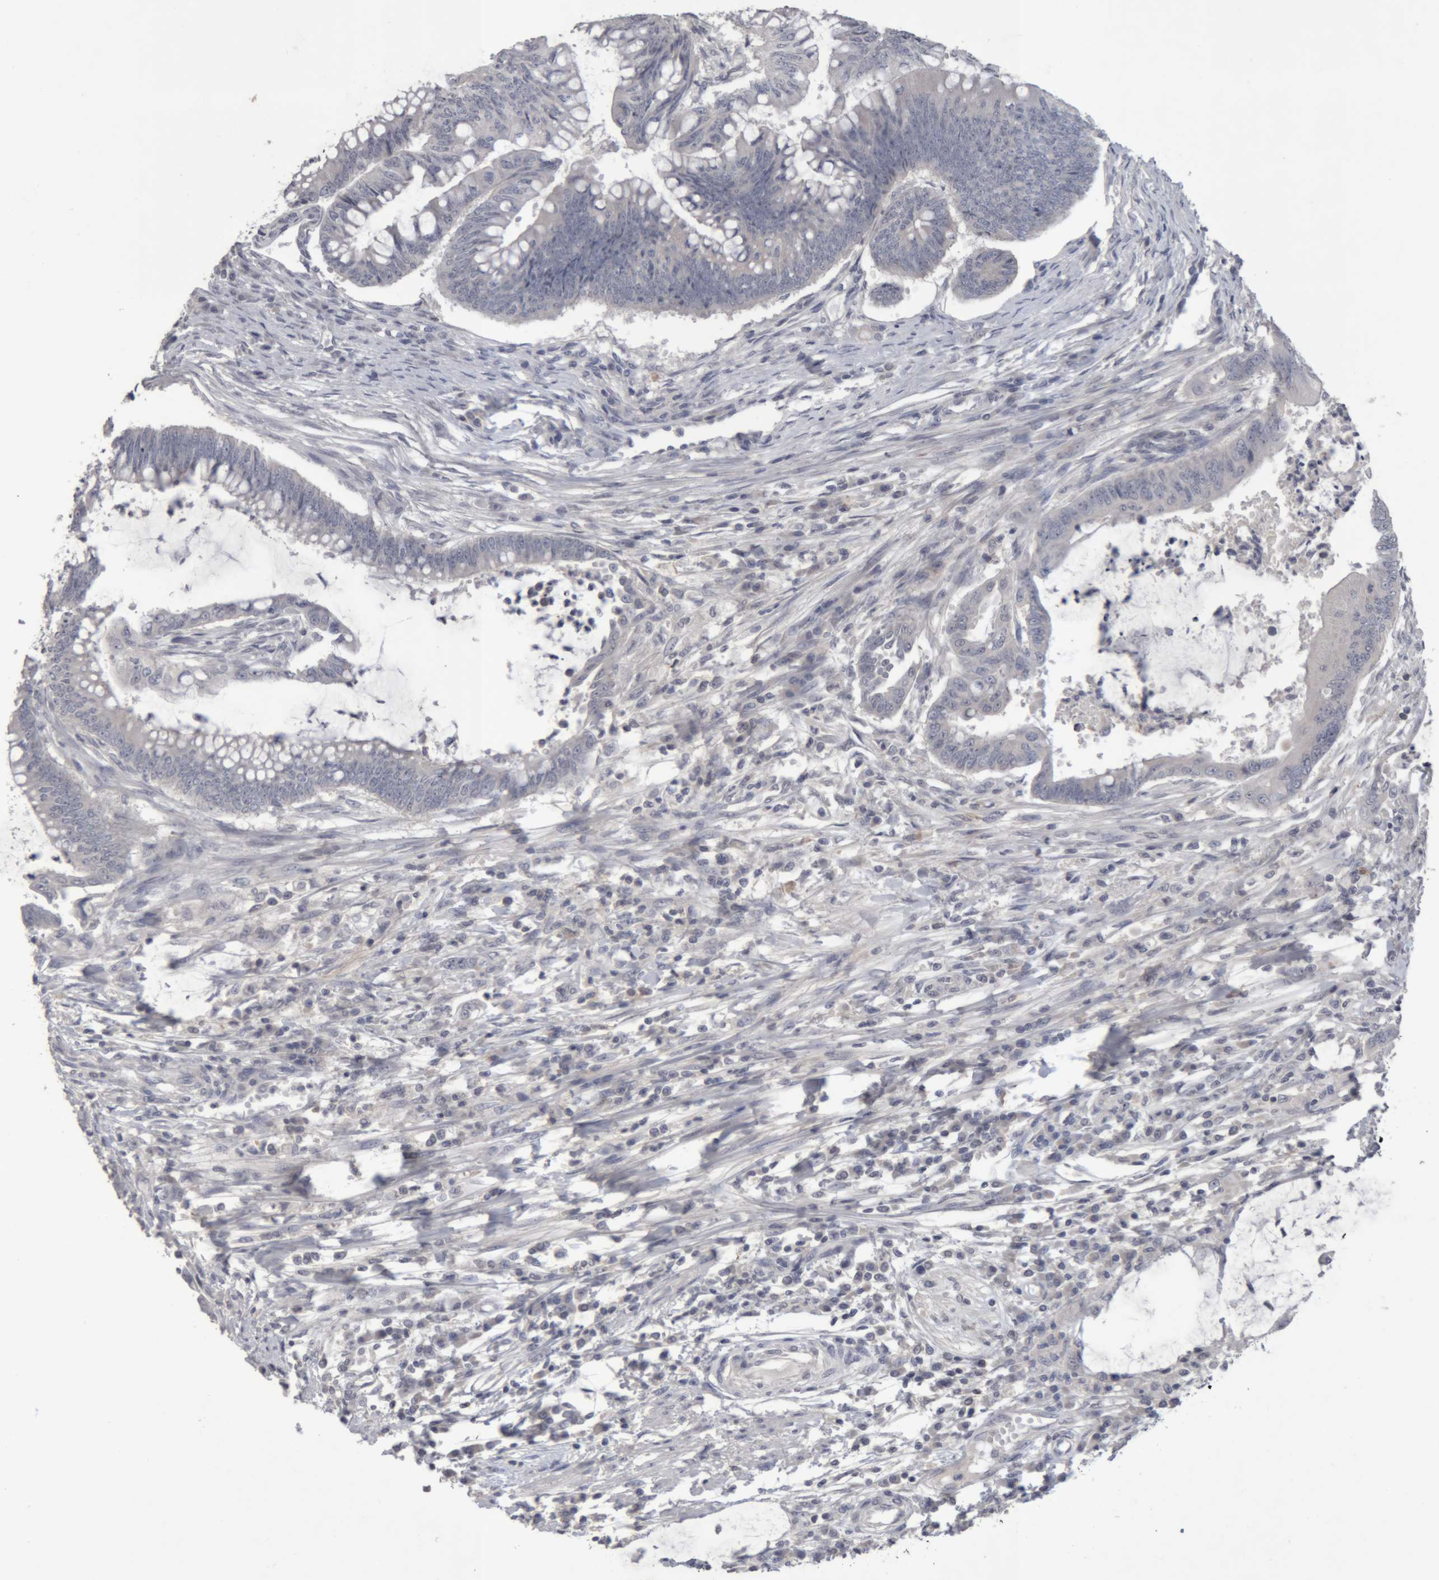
{"staining": {"intensity": "negative", "quantity": "none", "location": "none"}, "tissue": "colorectal cancer", "cell_type": "Tumor cells", "image_type": "cancer", "snomed": [{"axis": "morphology", "description": "Adenoma, NOS"}, {"axis": "morphology", "description": "Adenocarcinoma, NOS"}, {"axis": "topography", "description": "Colon"}], "caption": "Immunohistochemistry image of neoplastic tissue: human colorectal cancer stained with DAB (3,3'-diaminobenzidine) demonstrates no significant protein positivity in tumor cells.", "gene": "NFATC2", "patient": {"sex": "male", "age": 79}}